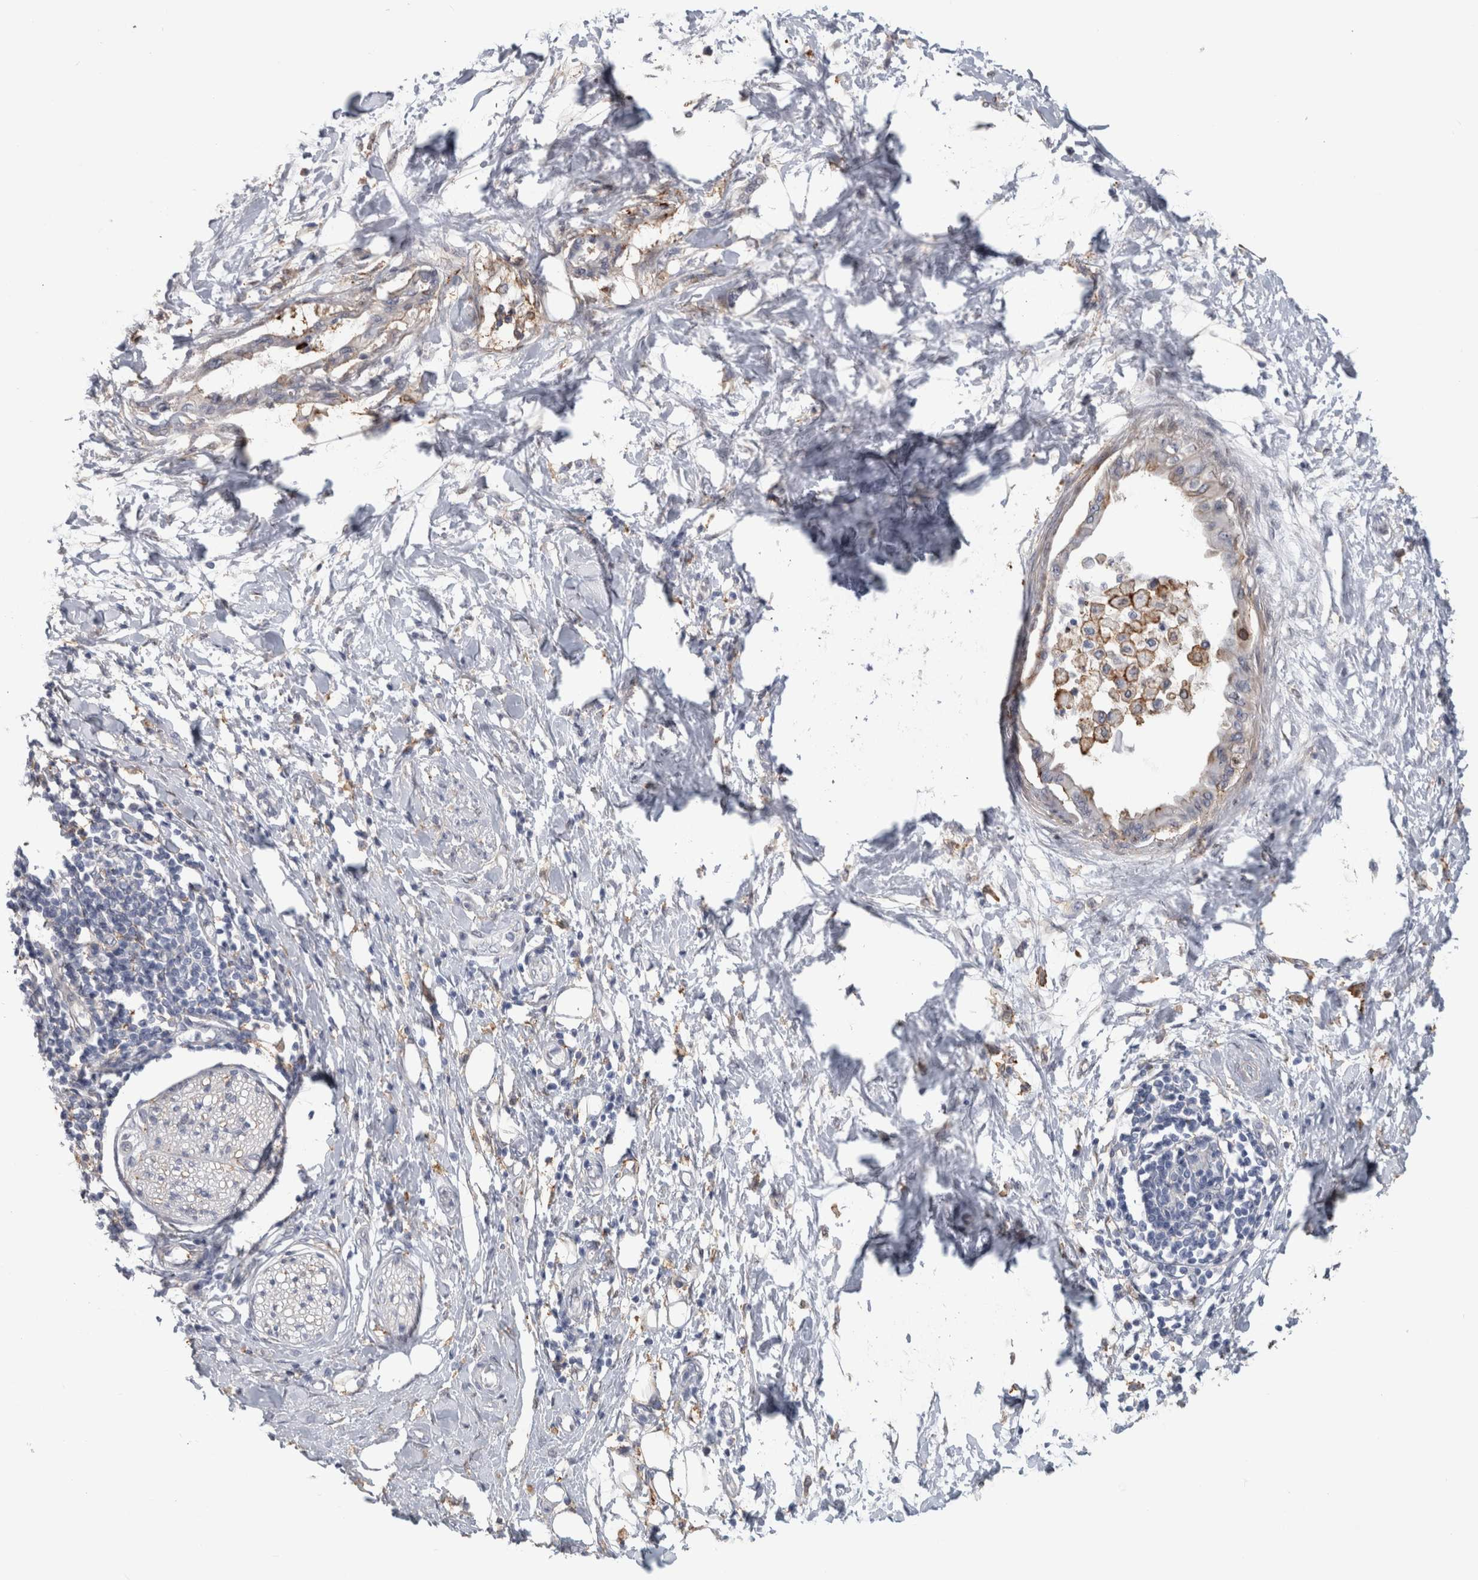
{"staining": {"intensity": "negative", "quantity": "none", "location": "none"}, "tissue": "pancreatic cancer", "cell_type": "Tumor cells", "image_type": "cancer", "snomed": [{"axis": "morphology", "description": "Normal tissue, NOS"}, {"axis": "morphology", "description": "Adenocarcinoma, NOS"}, {"axis": "topography", "description": "Pancreas"}, {"axis": "topography", "description": "Duodenum"}], "caption": "The histopathology image shows no significant staining in tumor cells of pancreatic cancer.", "gene": "DNAJC24", "patient": {"sex": "female", "age": 60}}